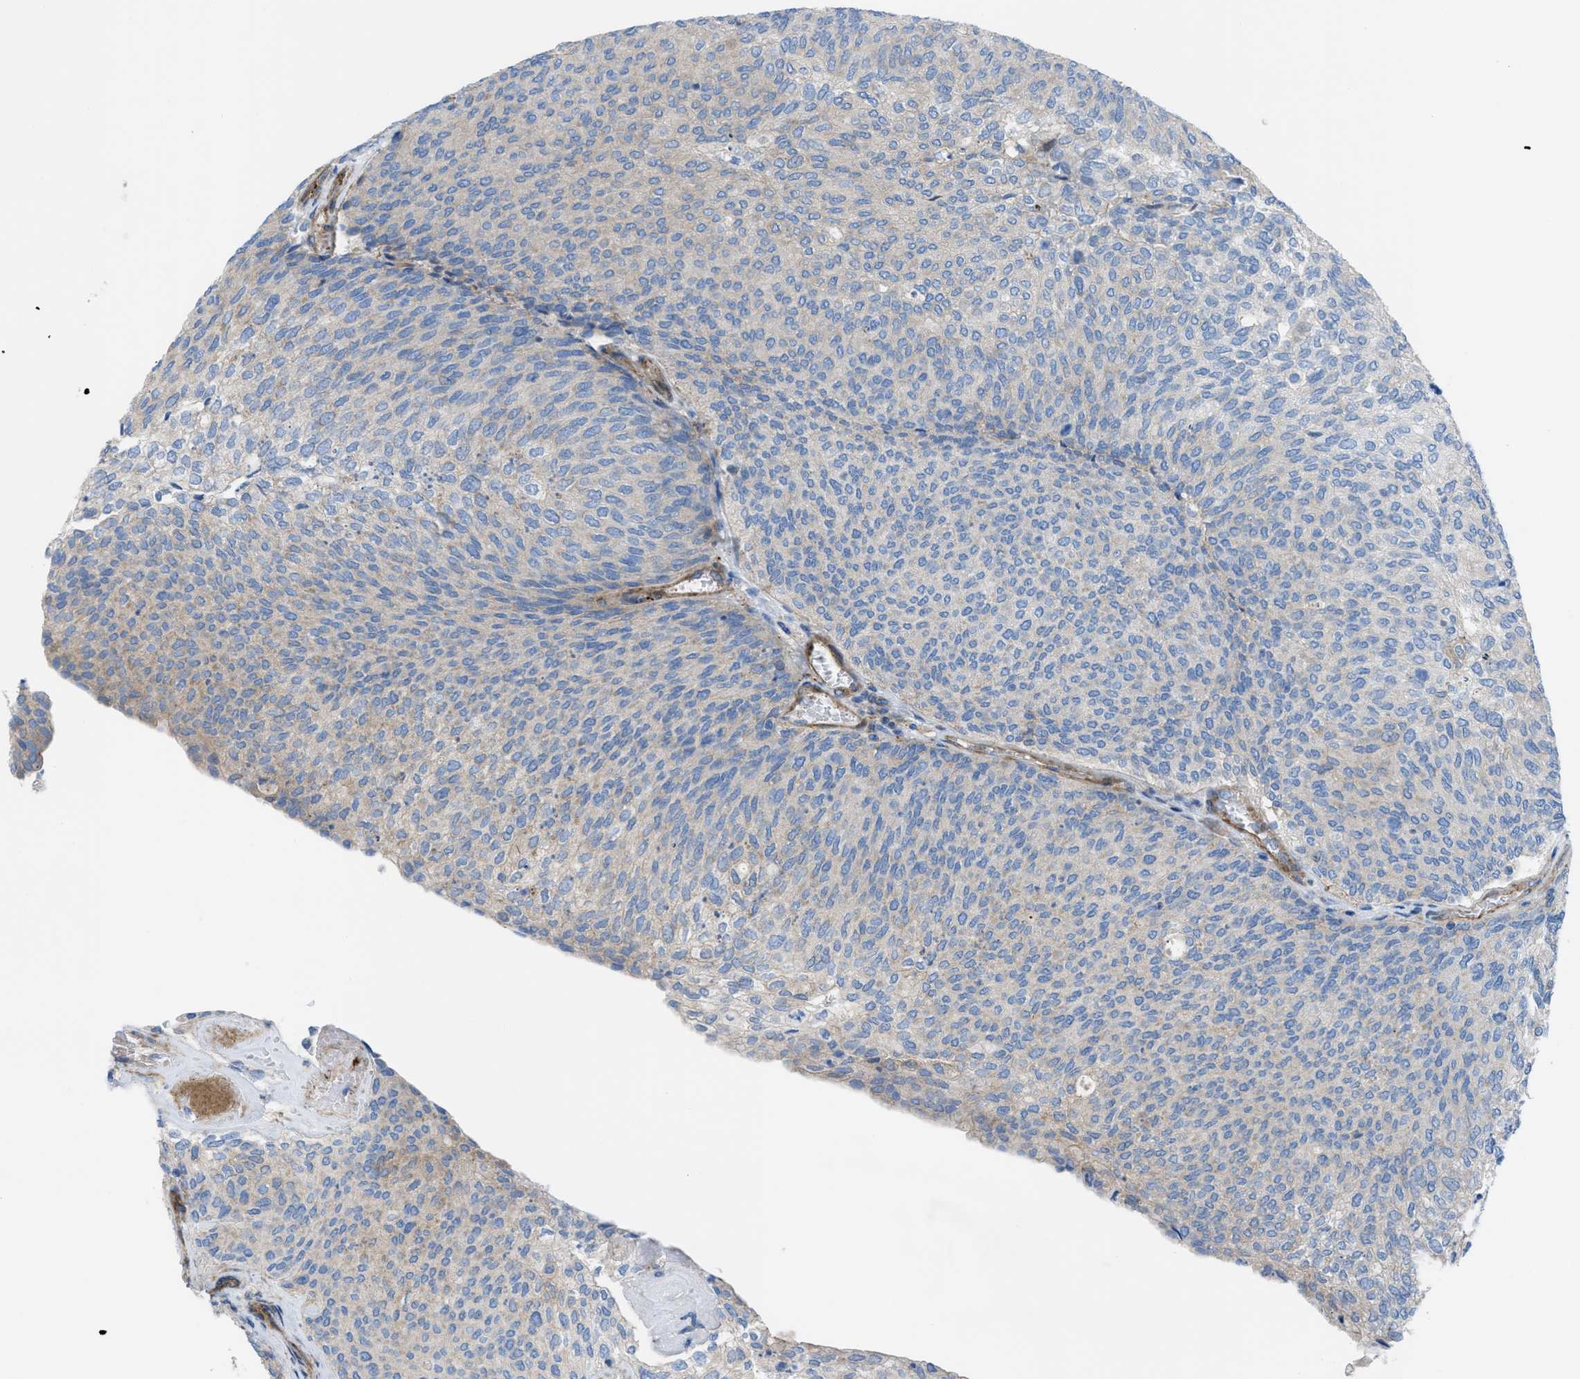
{"staining": {"intensity": "weak", "quantity": "<25%", "location": "cytoplasmic/membranous"}, "tissue": "urothelial cancer", "cell_type": "Tumor cells", "image_type": "cancer", "snomed": [{"axis": "morphology", "description": "Urothelial carcinoma, Low grade"}, {"axis": "topography", "description": "Urinary bladder"}], "caption": "A photomicrograph of urothelial cancer stained for a protein shows no brown staining in tumor cells.", "gene": "KCNH7", "patient": {"sex": "female", "age": 79}}